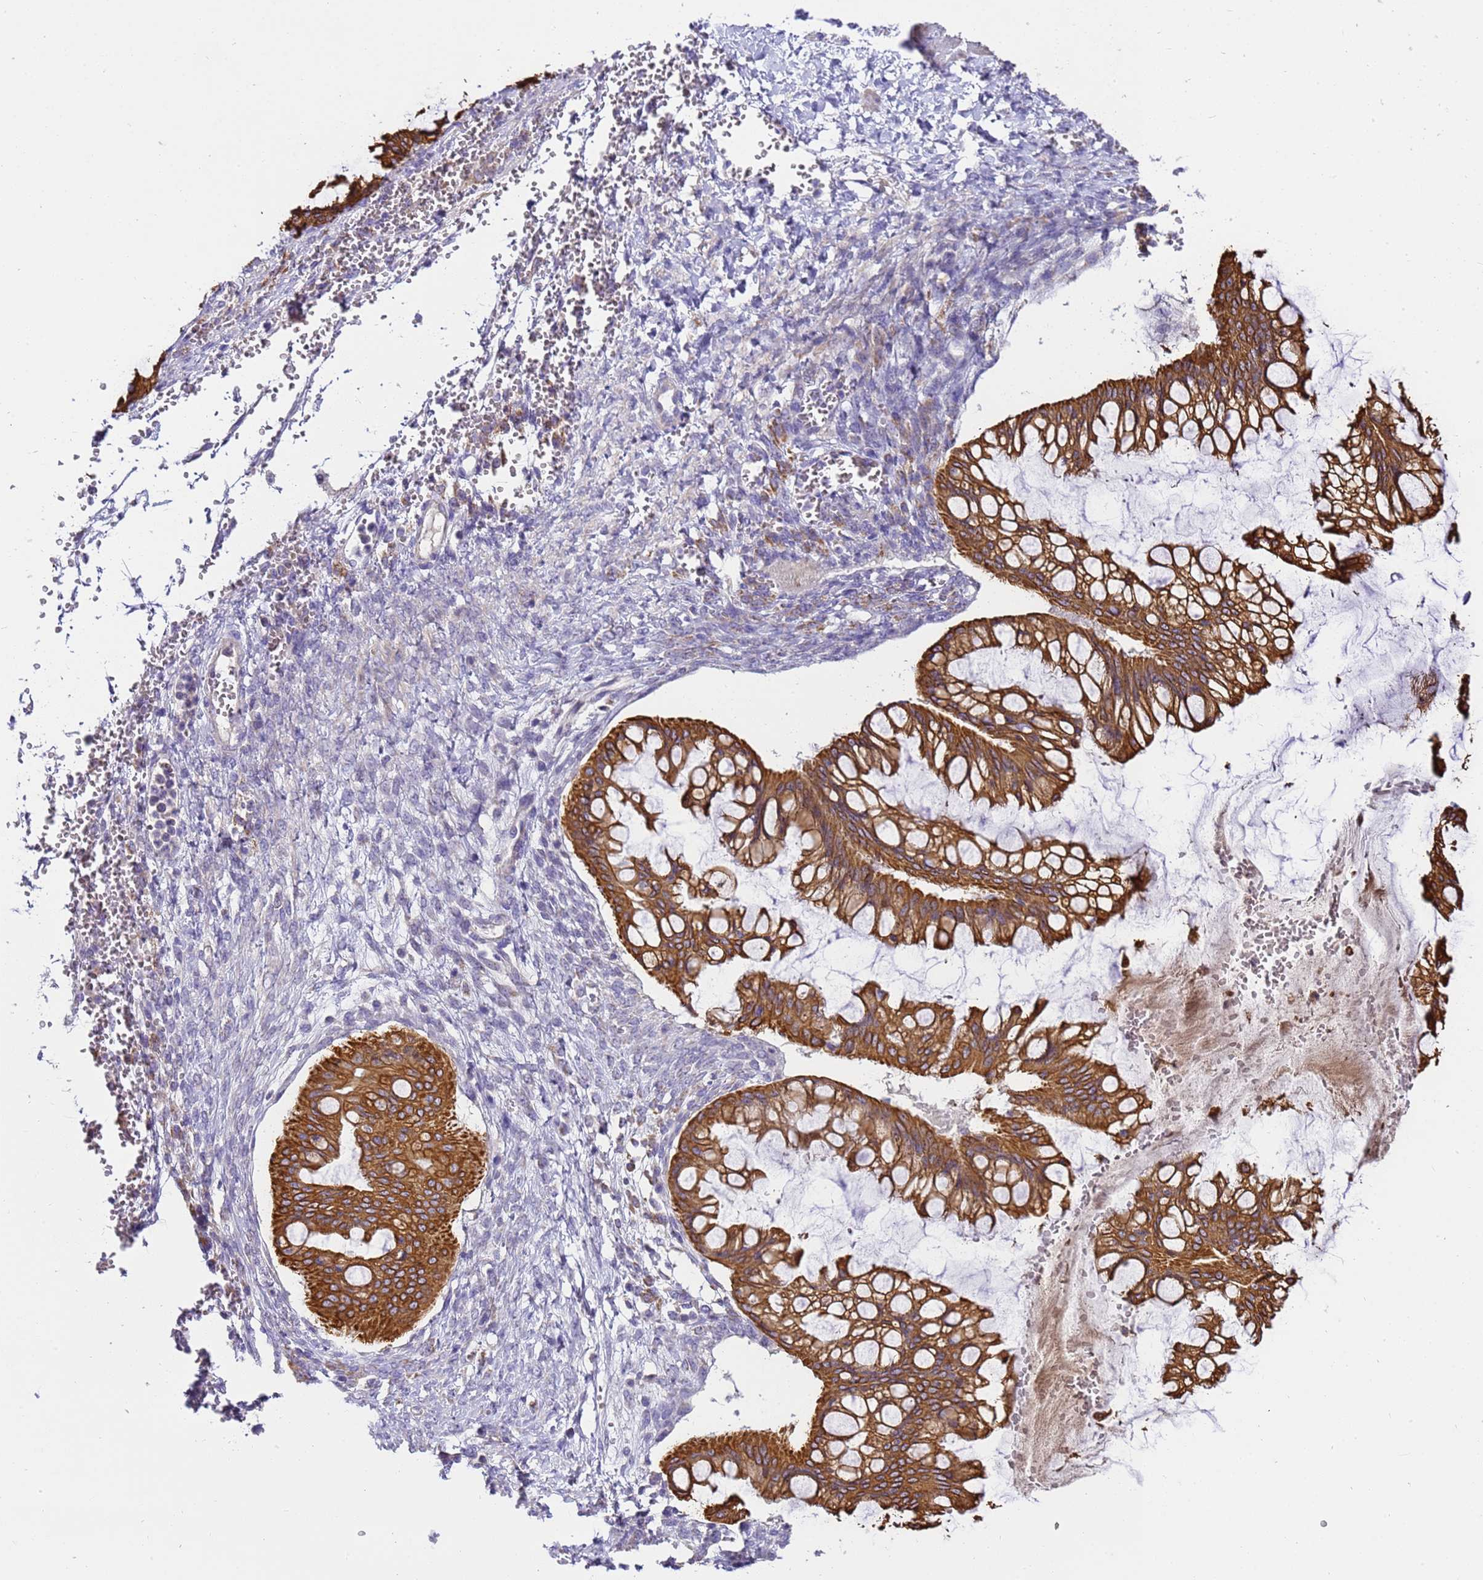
{"staining": {"intensity": "strong", "quantity": ">75%", "location": "cytoplasmic/membranous"}, "tissue": "ovarian cancer", "cell_type": "Tumor cells", "image_type": "cancer", "snomed": [{"axis": "morphology", "description": "Cystadenocarcinoma, mucinous, NOS"}, {"axis": "topography", "description": "Ovary"}], "caption": "An image of mucinous cystadenocarcinoma (ovarian) stained for a protein displays strong cytoplasmic/membranous brown staining in tumor cells.", "gene": "PIEZO2", "patient": {"sex": "female", "age": 73}}